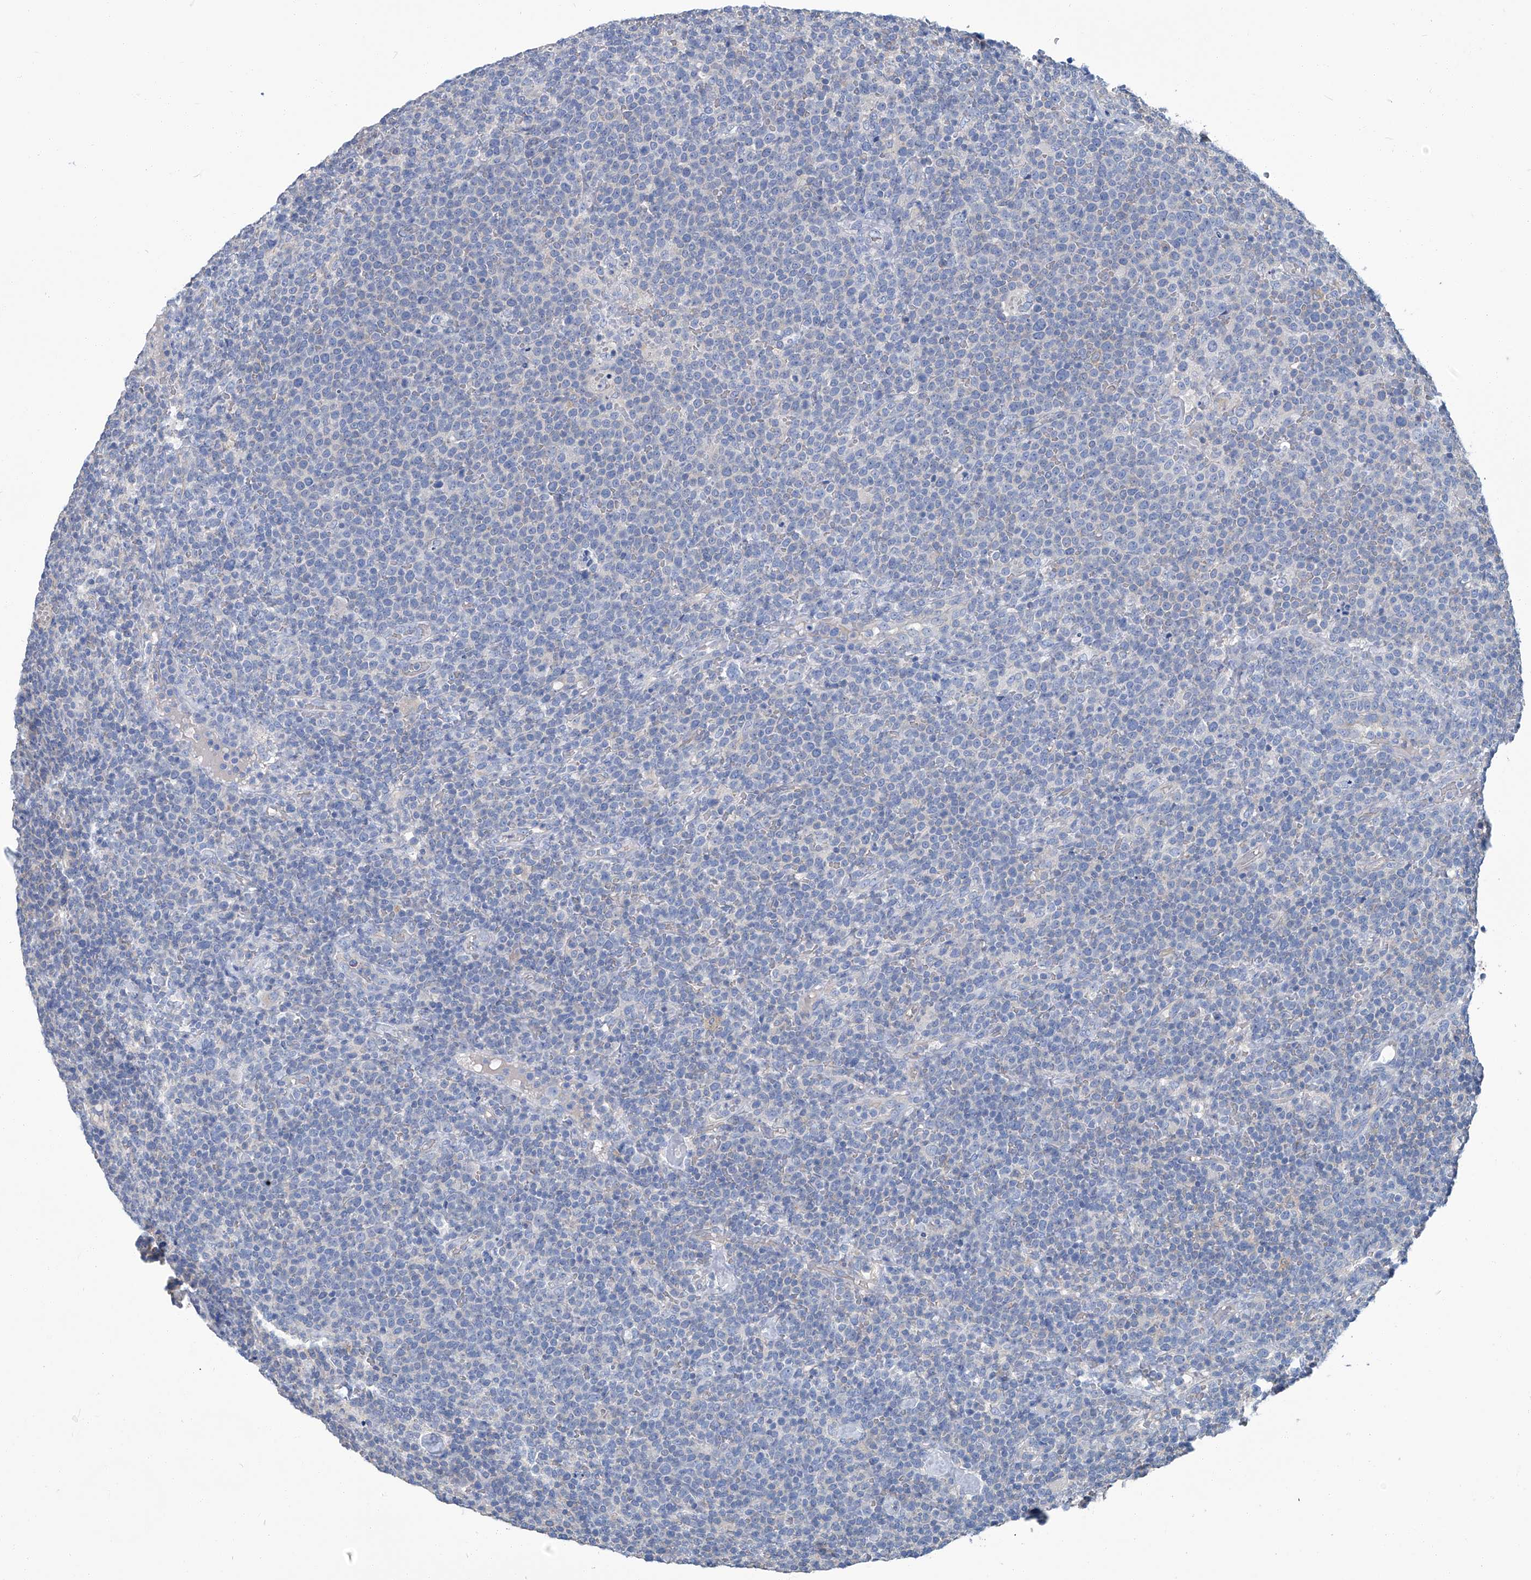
{"staining": {"intensity": "negative", "quantity": "none", "location": "none"}, "tissue": "lymphoma", "cell_type": "Tumor cells", "image_type": "cancer", "snomed": [{"axis": "morphology", "description": "Malignant lymphoma, non-Hodgkin's type, High grade"}, {"axis": "topography", "description": "Lymph node"}], "caption": "Immunohistochemistry histopathology image of neoplastic tissue: human lymphoma stained with DAB (3,3'-diaminobenzidine) reveals no significant protein staining in tumor cells.", "gene": "PFKL", "patient": {"sex": "male", "age": 61}}